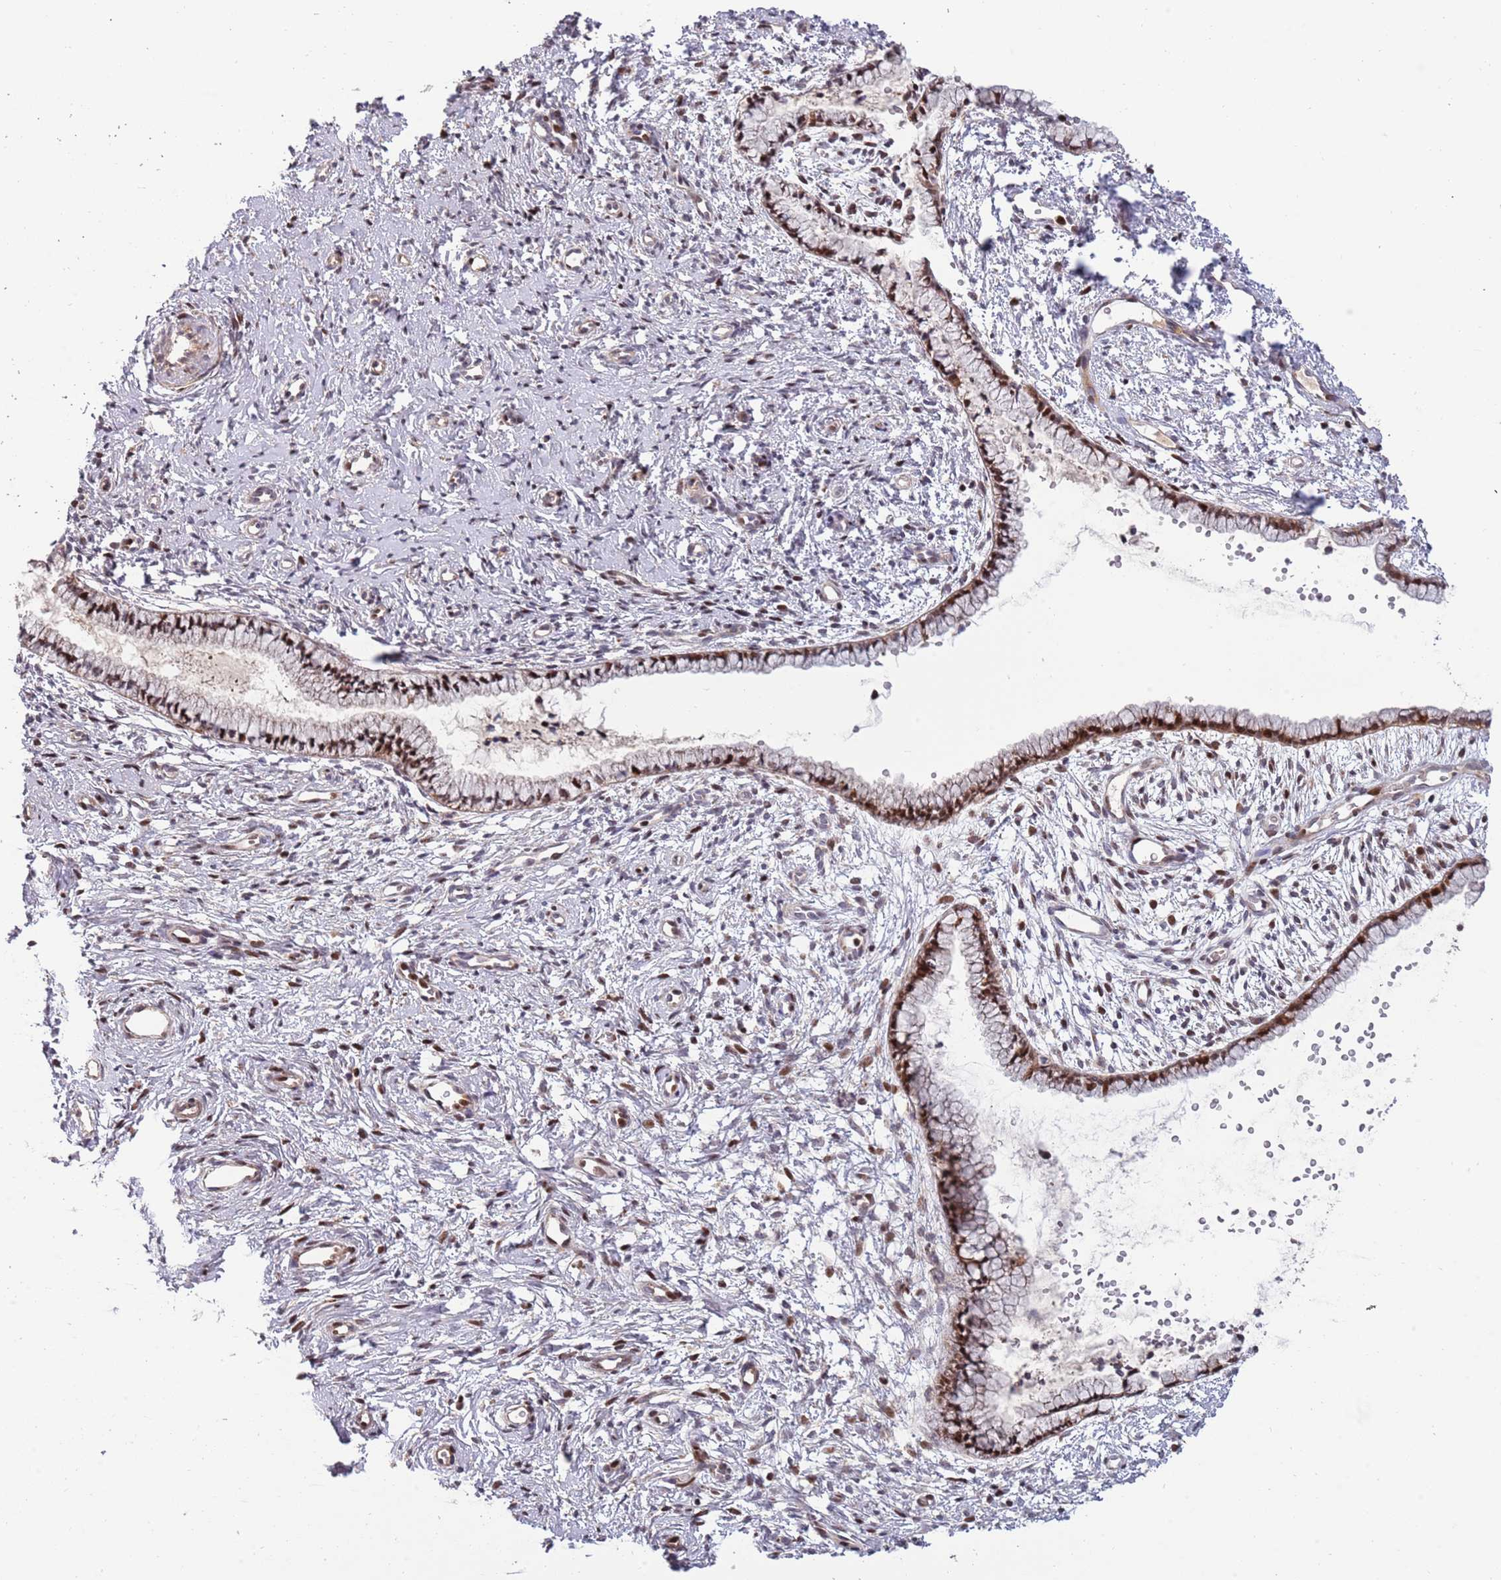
{"staining": {"intensity": "moderate", "quantity": ">75%", "location": "cytoplasmic/membranous,nuclear"}, "tissue": "cervix", "cell_type": "Glandular cells", "image_type": "normal", "snomed": [{"axis": "morphology", "description": "Normal tissue, NOS"}, {"axis": "topography", "description": "Cervix"}], "caption": "A micrograph showing moderate cytoplasmic/membranous,nuclear positivity in about >75% of glandular cells in unremarkable cervix, as visualized by brown immunohistochemical staining.", "gene": "SYNDIG1L", "patient": {"sex": "female", "age": 57}}